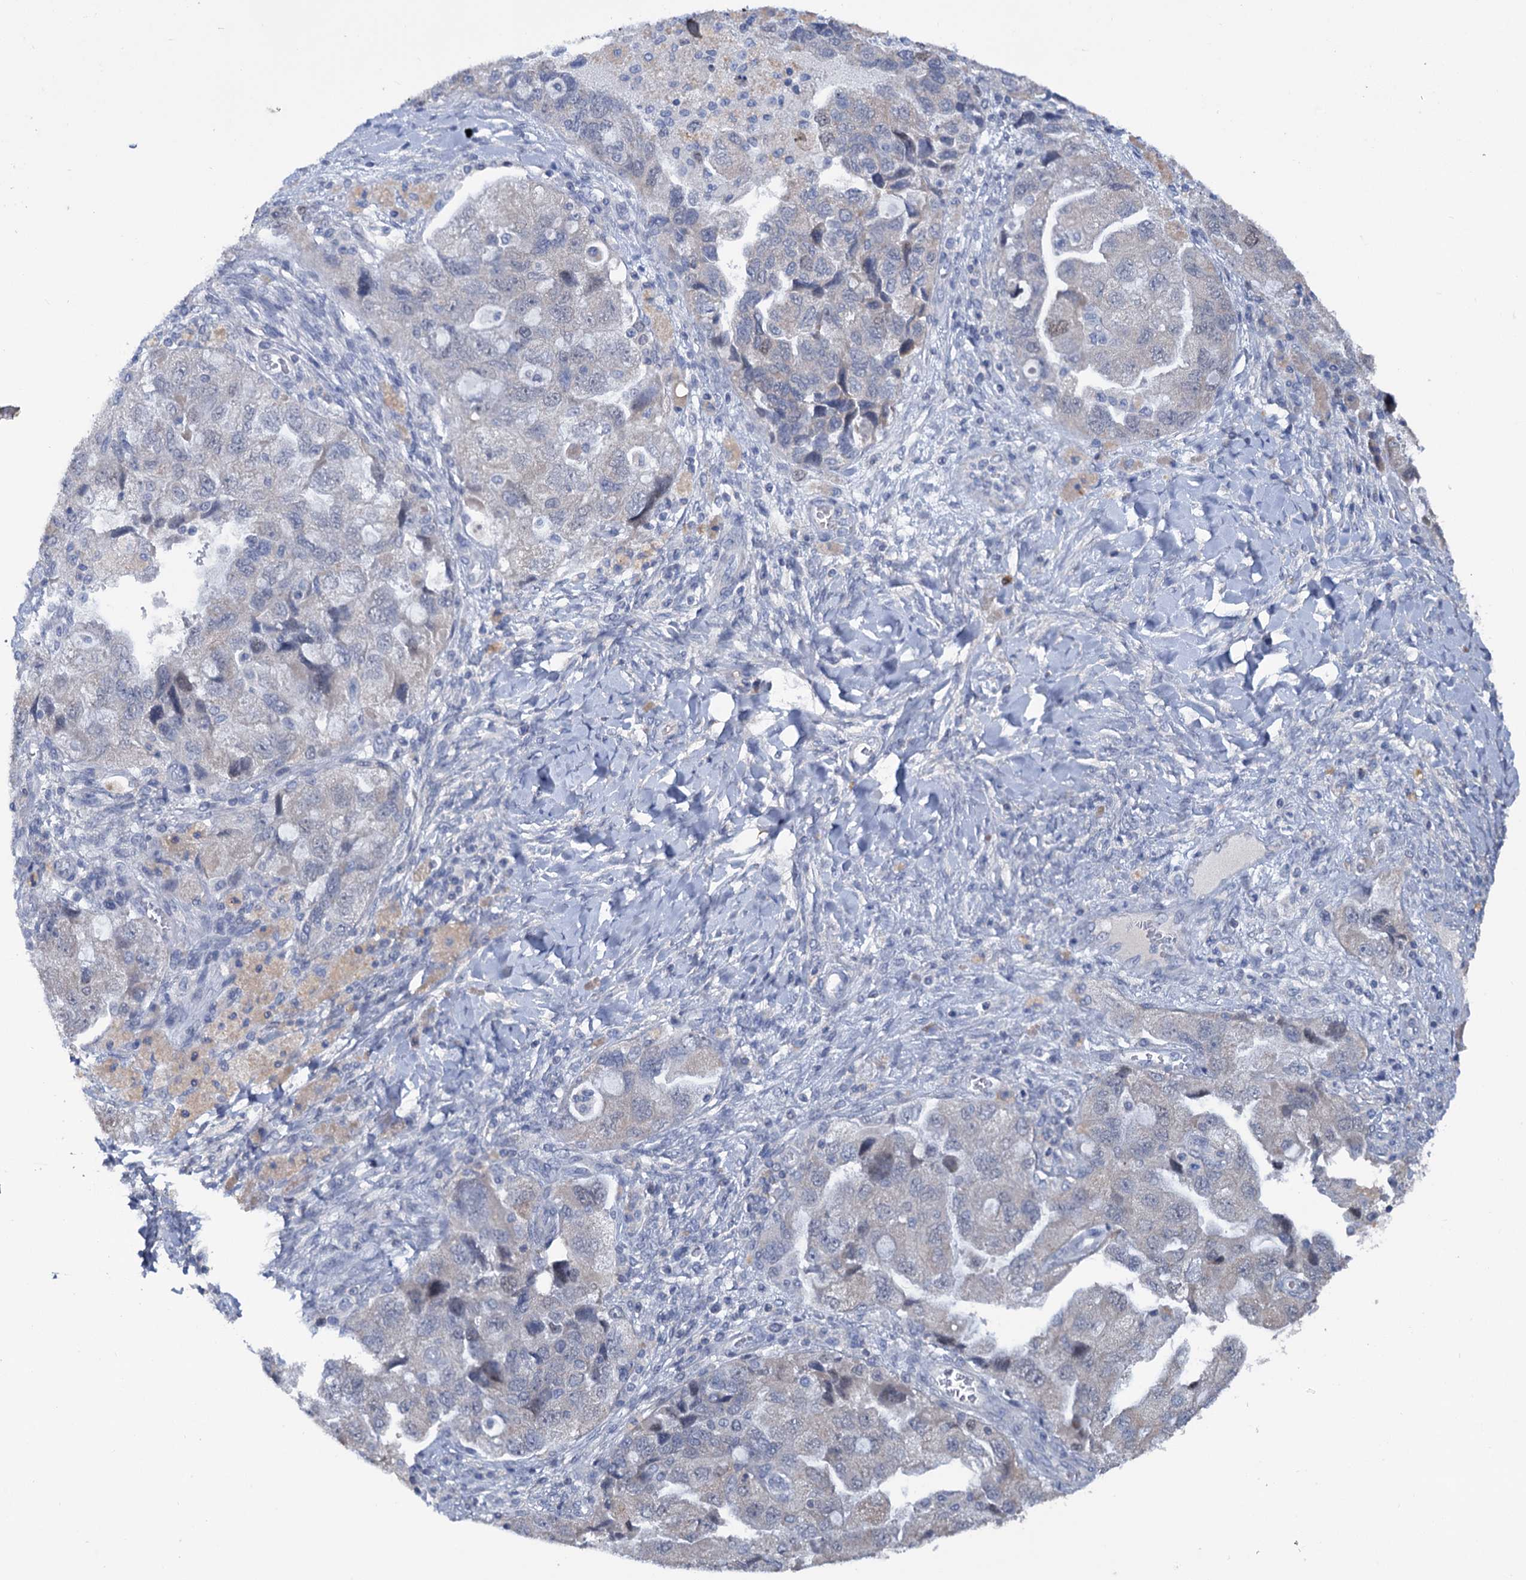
{"staining": {"intensity": "negative", "quantity": "none", "location": "none"}, "tissue": "ovarian cancer", "cell_type": "Tumor cells", "image_type": "cancer", "snomed": [{"axis": "morphology", "description": "Carcinoma, NOS"}, {"axis": "morphology", "description": "Cystadenocarcinoma, serous, NOS"}, {"axis": "topography", "description": "Ovary"}], "caption": "Immunohistochemistry (IHC) of ovarian carcinoma exhibits no positivity in tumor cells. (Brightfield microscopy of DAB immunohistochemistry at high magnification).", "gene": "FAM111B", "patient": {"sex": "female", "age": 69}}